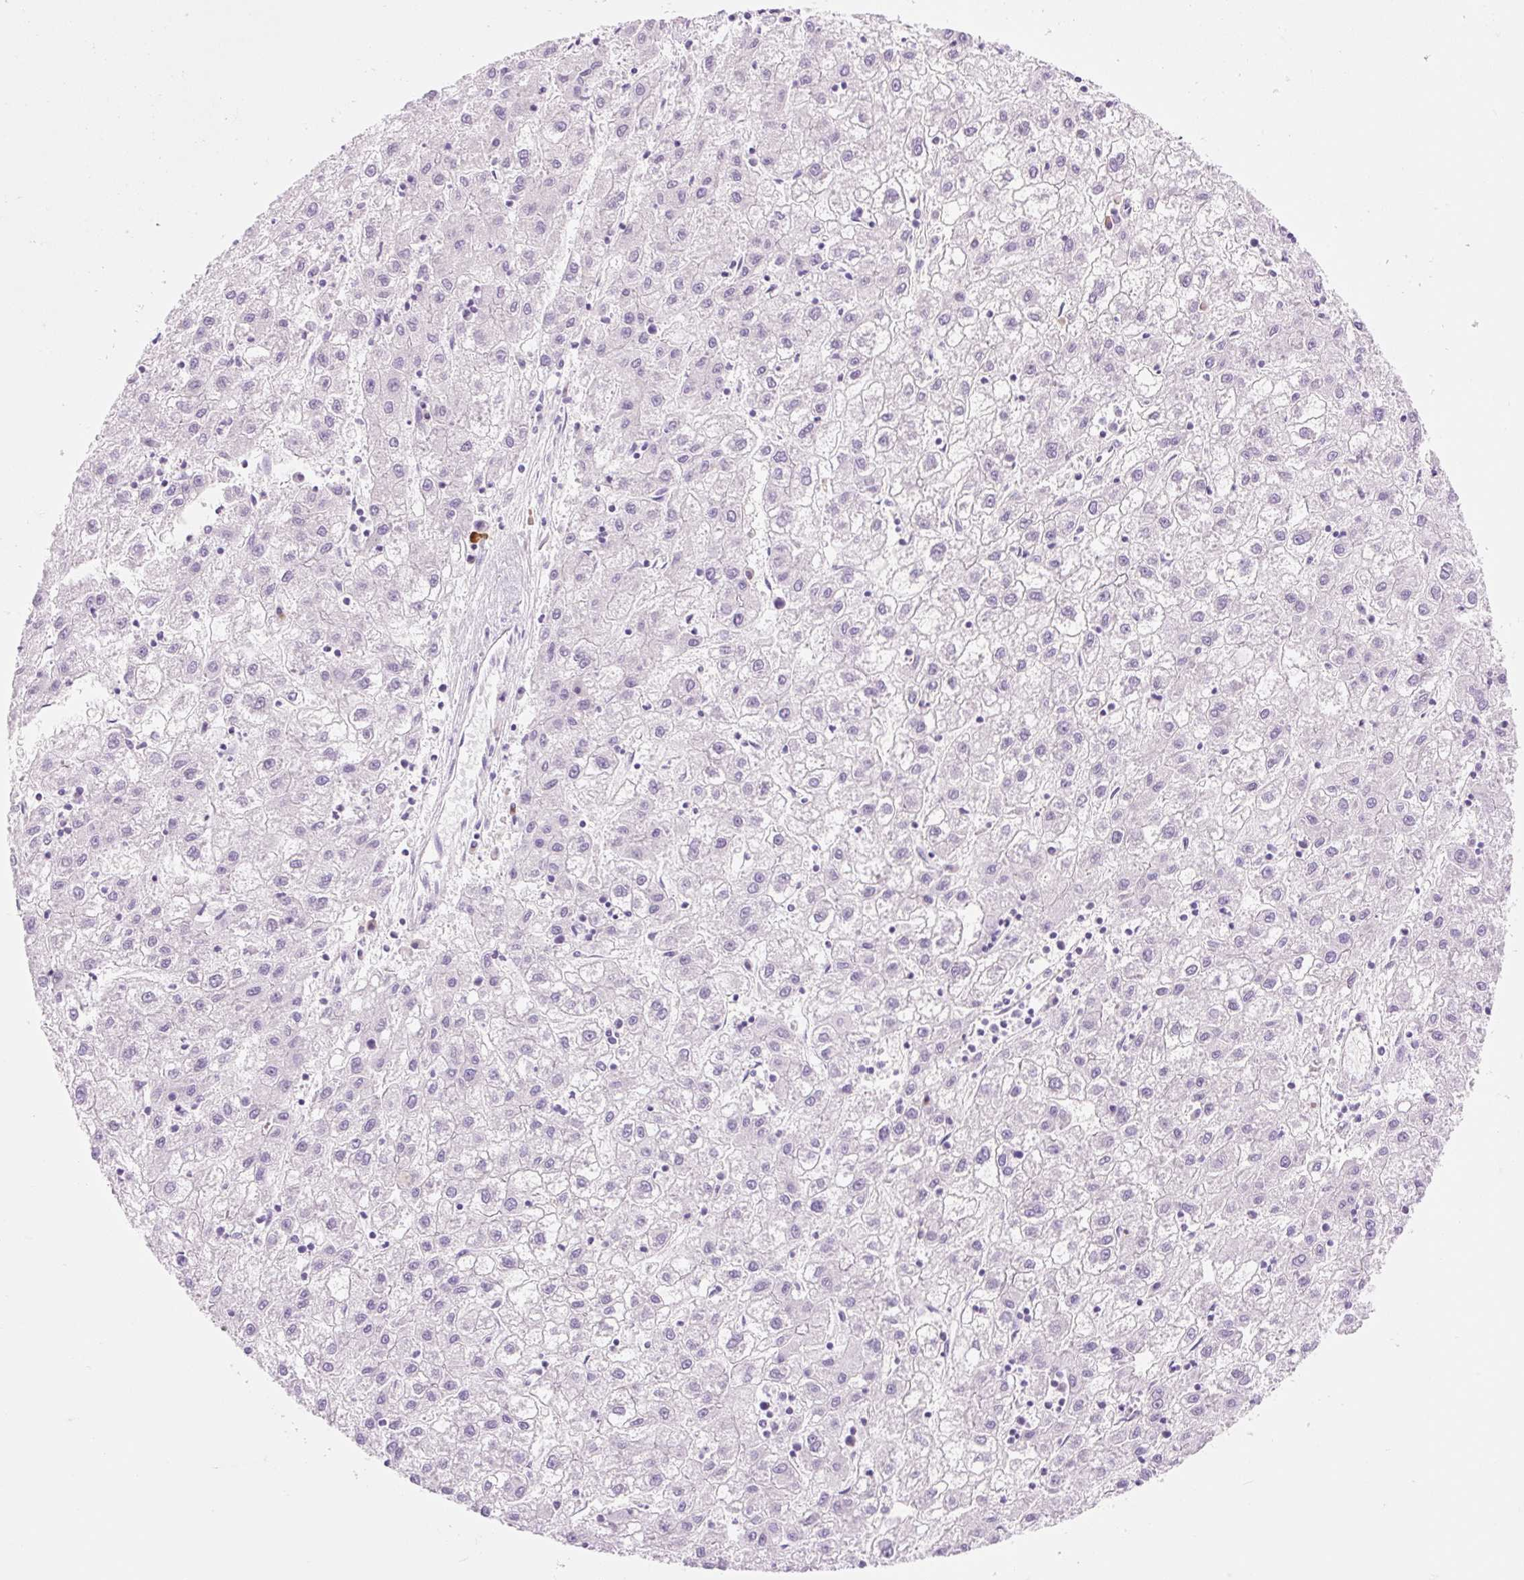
{"staining": {"intensity": "negative", "quantity": "none", "location": "none"}, "tissue": "liver cancer", "cell_type": "Tumor cells", "image_type": "cancer", "snomed": [{"axis": "morphology", "description": "Carcinoma, Hepatocellular, NOS"}, {"axis": "topography", "description": "Liver"}], "caption": "High power microscopy histopathology image of an IHC image of liver cancer (hepatocellular carcinoma), revealing no significant expression in tumor cells. (DAB IHC visualized using brightfield microscopy, high magnification).", "gene": "CELF6", "patient": {"sex": "male", "age": 72}}